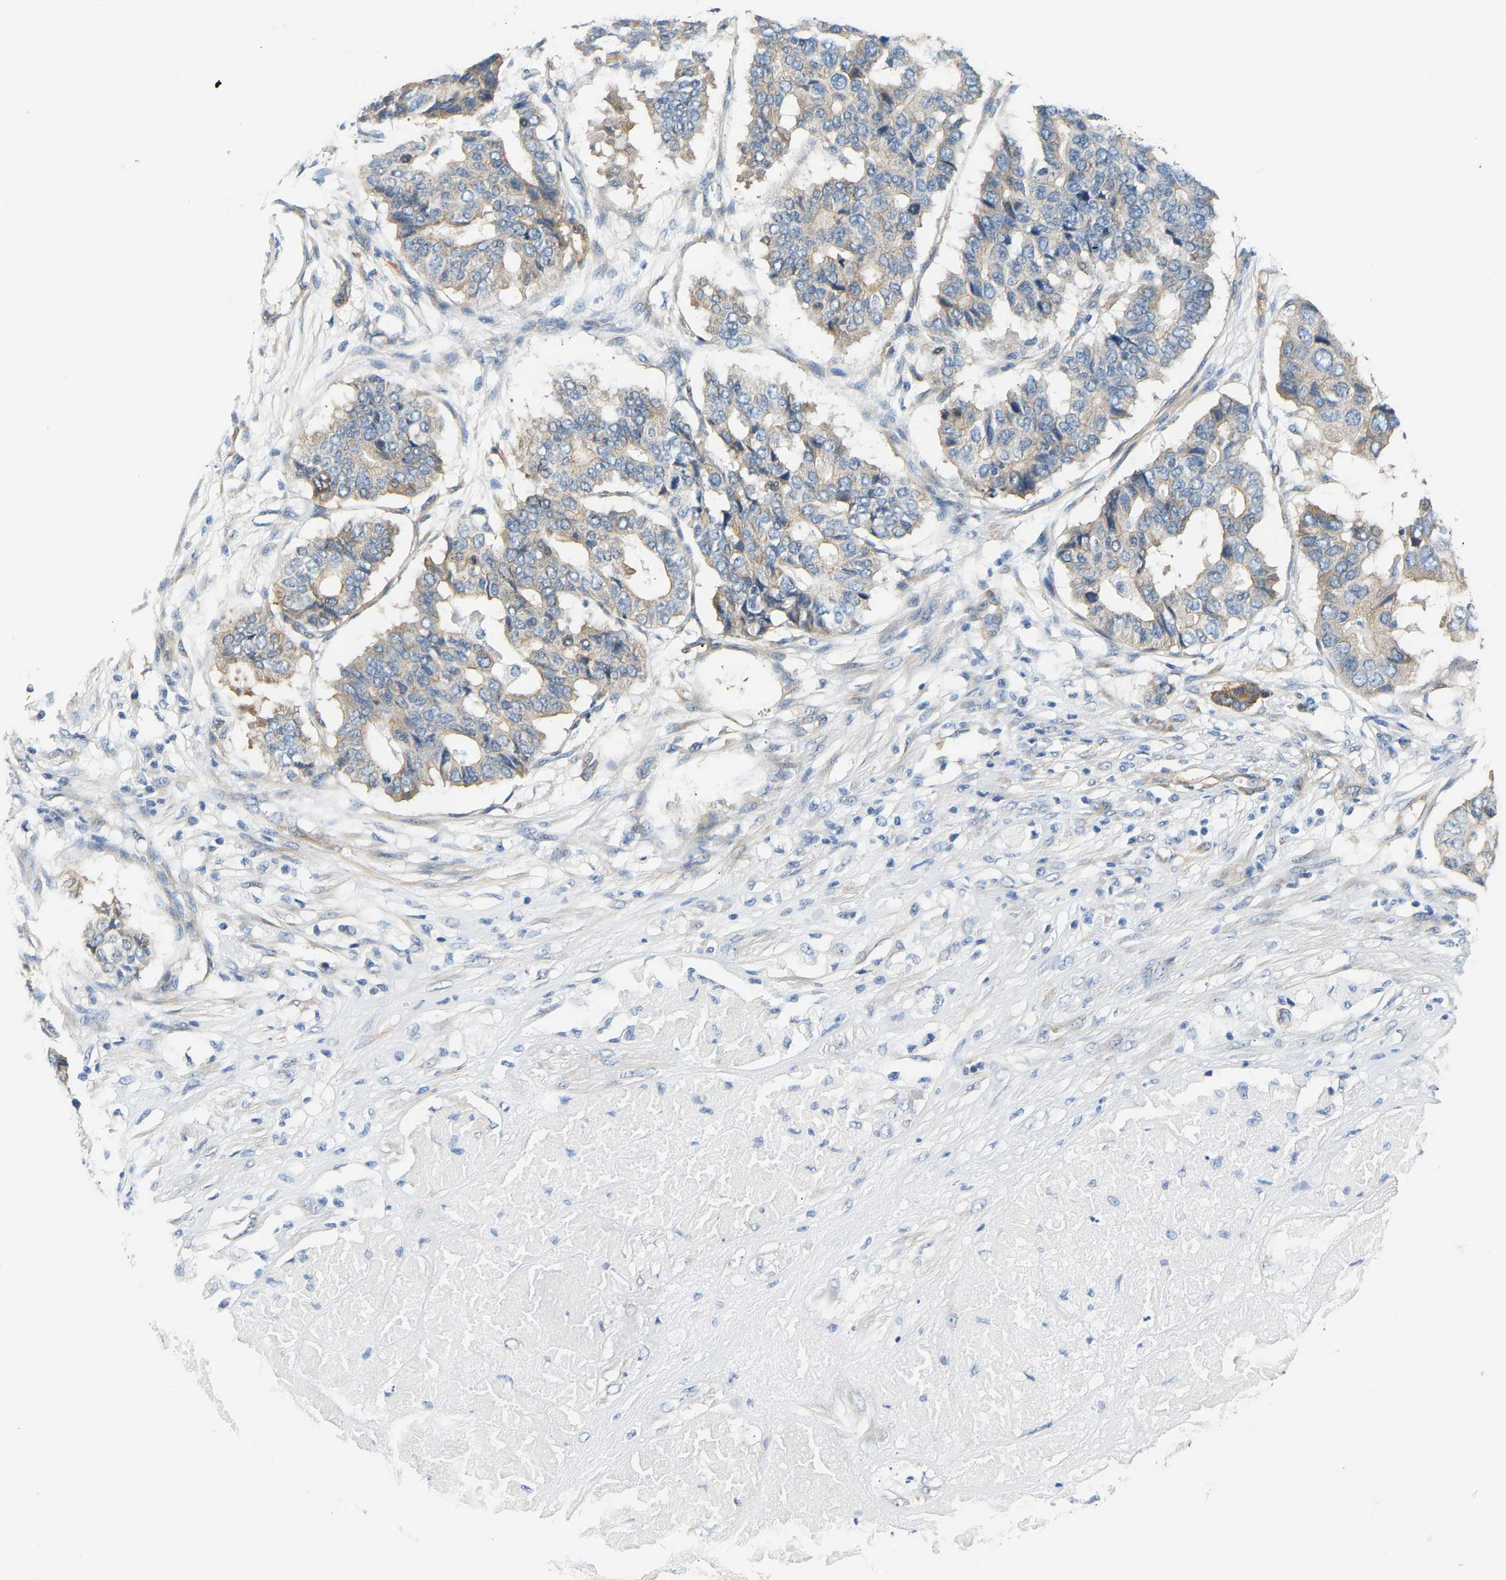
{"staining": {"intensity": "weak", "quantity": "<25%", "location": "cytoplasmic/membranous"}, "tissue": "pancreatic cancer", "cell_type": "Tumor cells", "image_type": "cancer", "snomed": [{"axis": "morphology", "description": "Adenocarcinoma, NOS"}, {"axis": "topography", "description": "Pancreas"}], "caption": "IHC photomicrograph of neoplastic tissue: human pancreatic adenocarcinoma stained with DAB exhibits no significant protein staining in tumor cells.", "gene": "PAWR", "patient": {"sex": "male", "age": 50}}